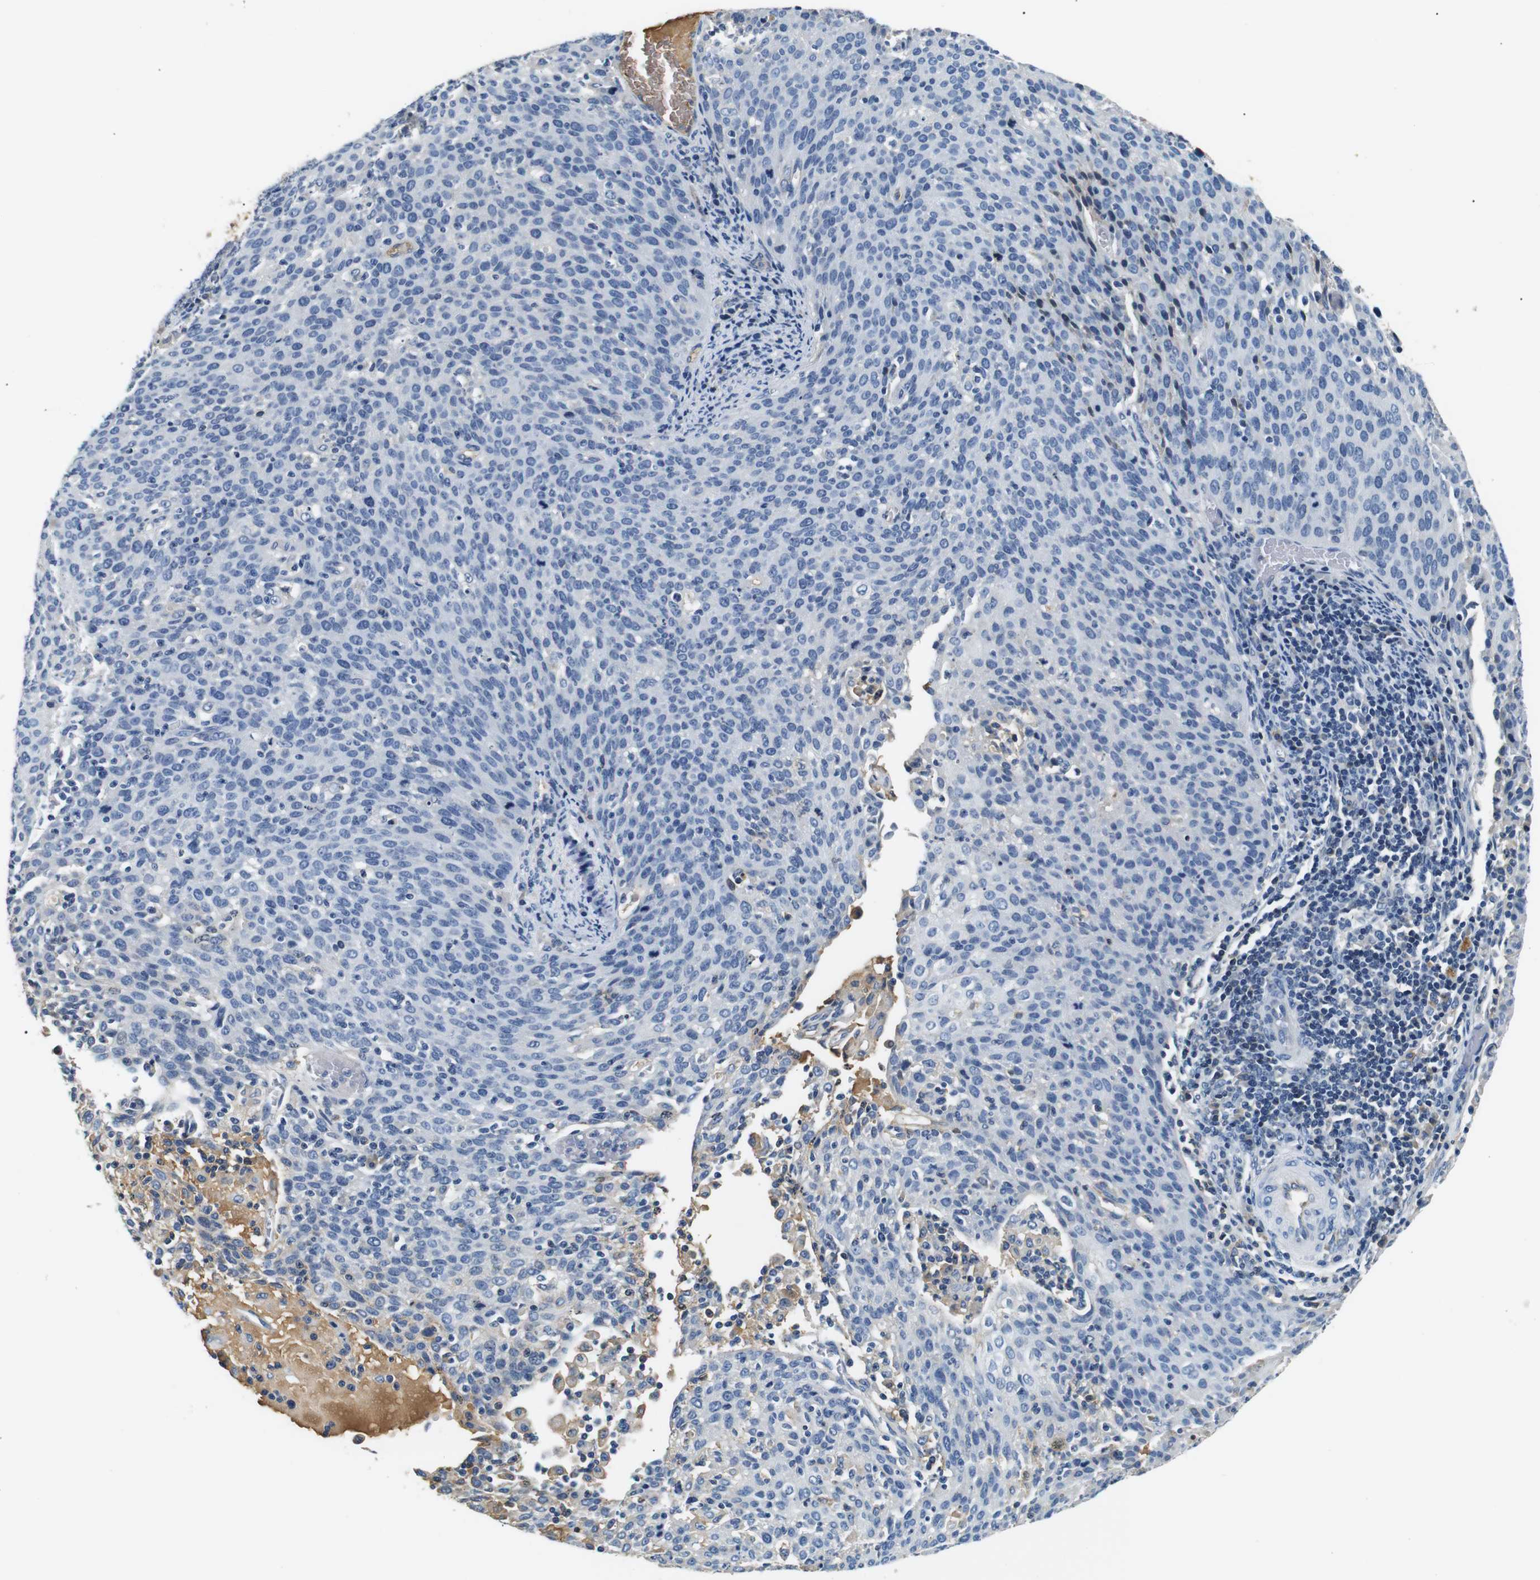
{"staining": {"intensity": "negative", "quantity": "none", "location": "none"}, "tissue": "cervical cancer", "cell_type": "Tumor cells", "image_type": "cancer", "snomed": [{"axis": "morphology", "description": "Squamous cell carcinoma, NOS"}, {"axis": "topography", "description": "Cervix"}], "caption": "Immunohistochemical staining of human squamous cell carcinoma (cervical) demonstrates no significant expression in tumor cells. (Brightfield microscopy of DAB IHC at high magnification).", "gene": "LHCGR", "patient": {"sex": "female", "age": 38}}